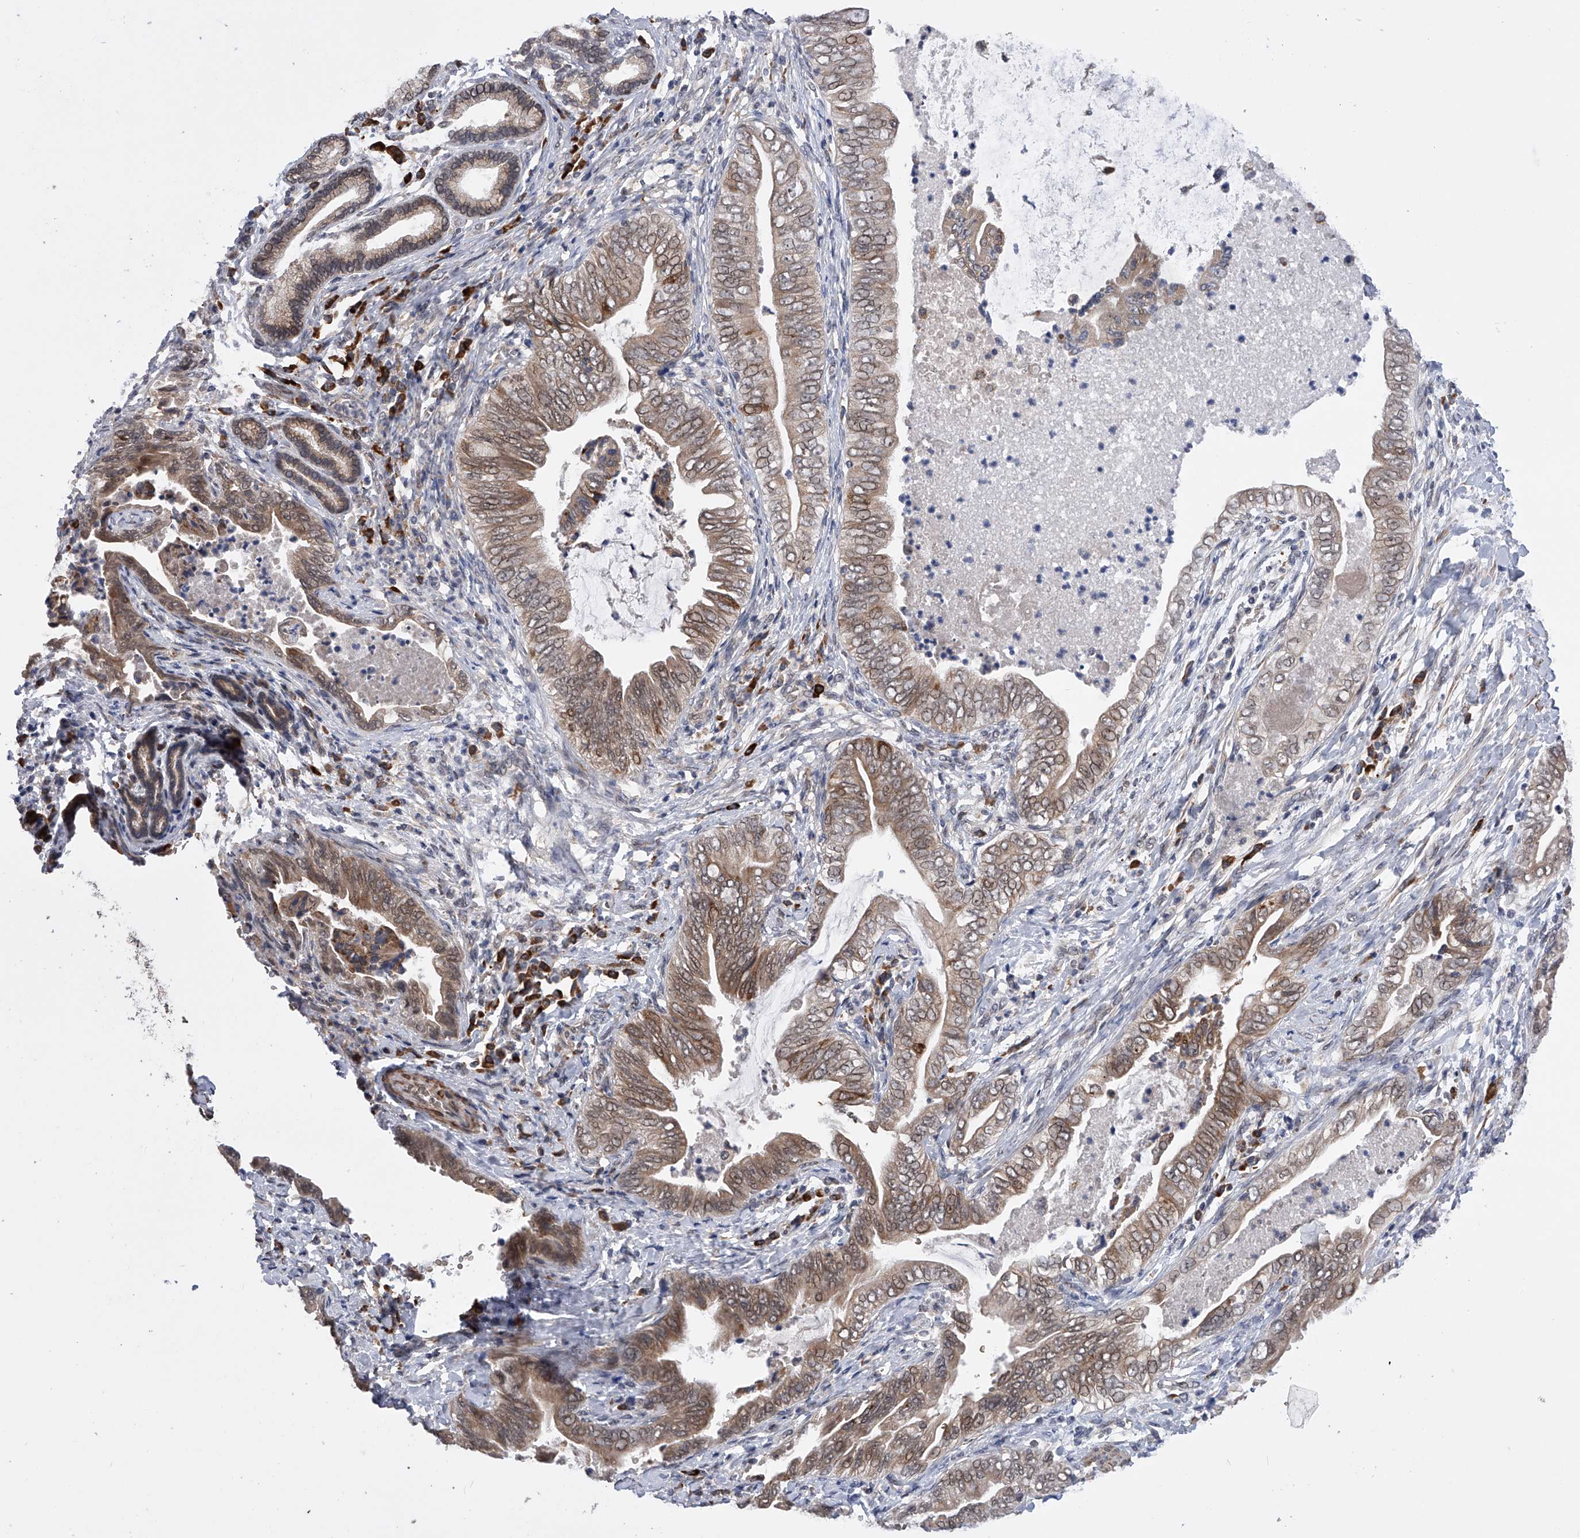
{"staining": {"intensity": "moderate", "quantity": ">75%", "location": "cytoplasmic/membranous"}, "tissue": "pancreatic cancer", "cell_type": "Tumor cells", "image_type": "cancer", "snomed": [{"axis": "morphology", "description": "Adenocarcinoma, NOS"}, {"axis": "topography", "description": "Pancreas"}], "caption": "A micrograph showing moderate cytoplasmic/membranous staining in about >75% of tumor cells in pancreatic cancer, as visualized by brown immunohistochemical staining.", "gene": "SPOCK1", "patient": {"sex": "male", "age": 75}}